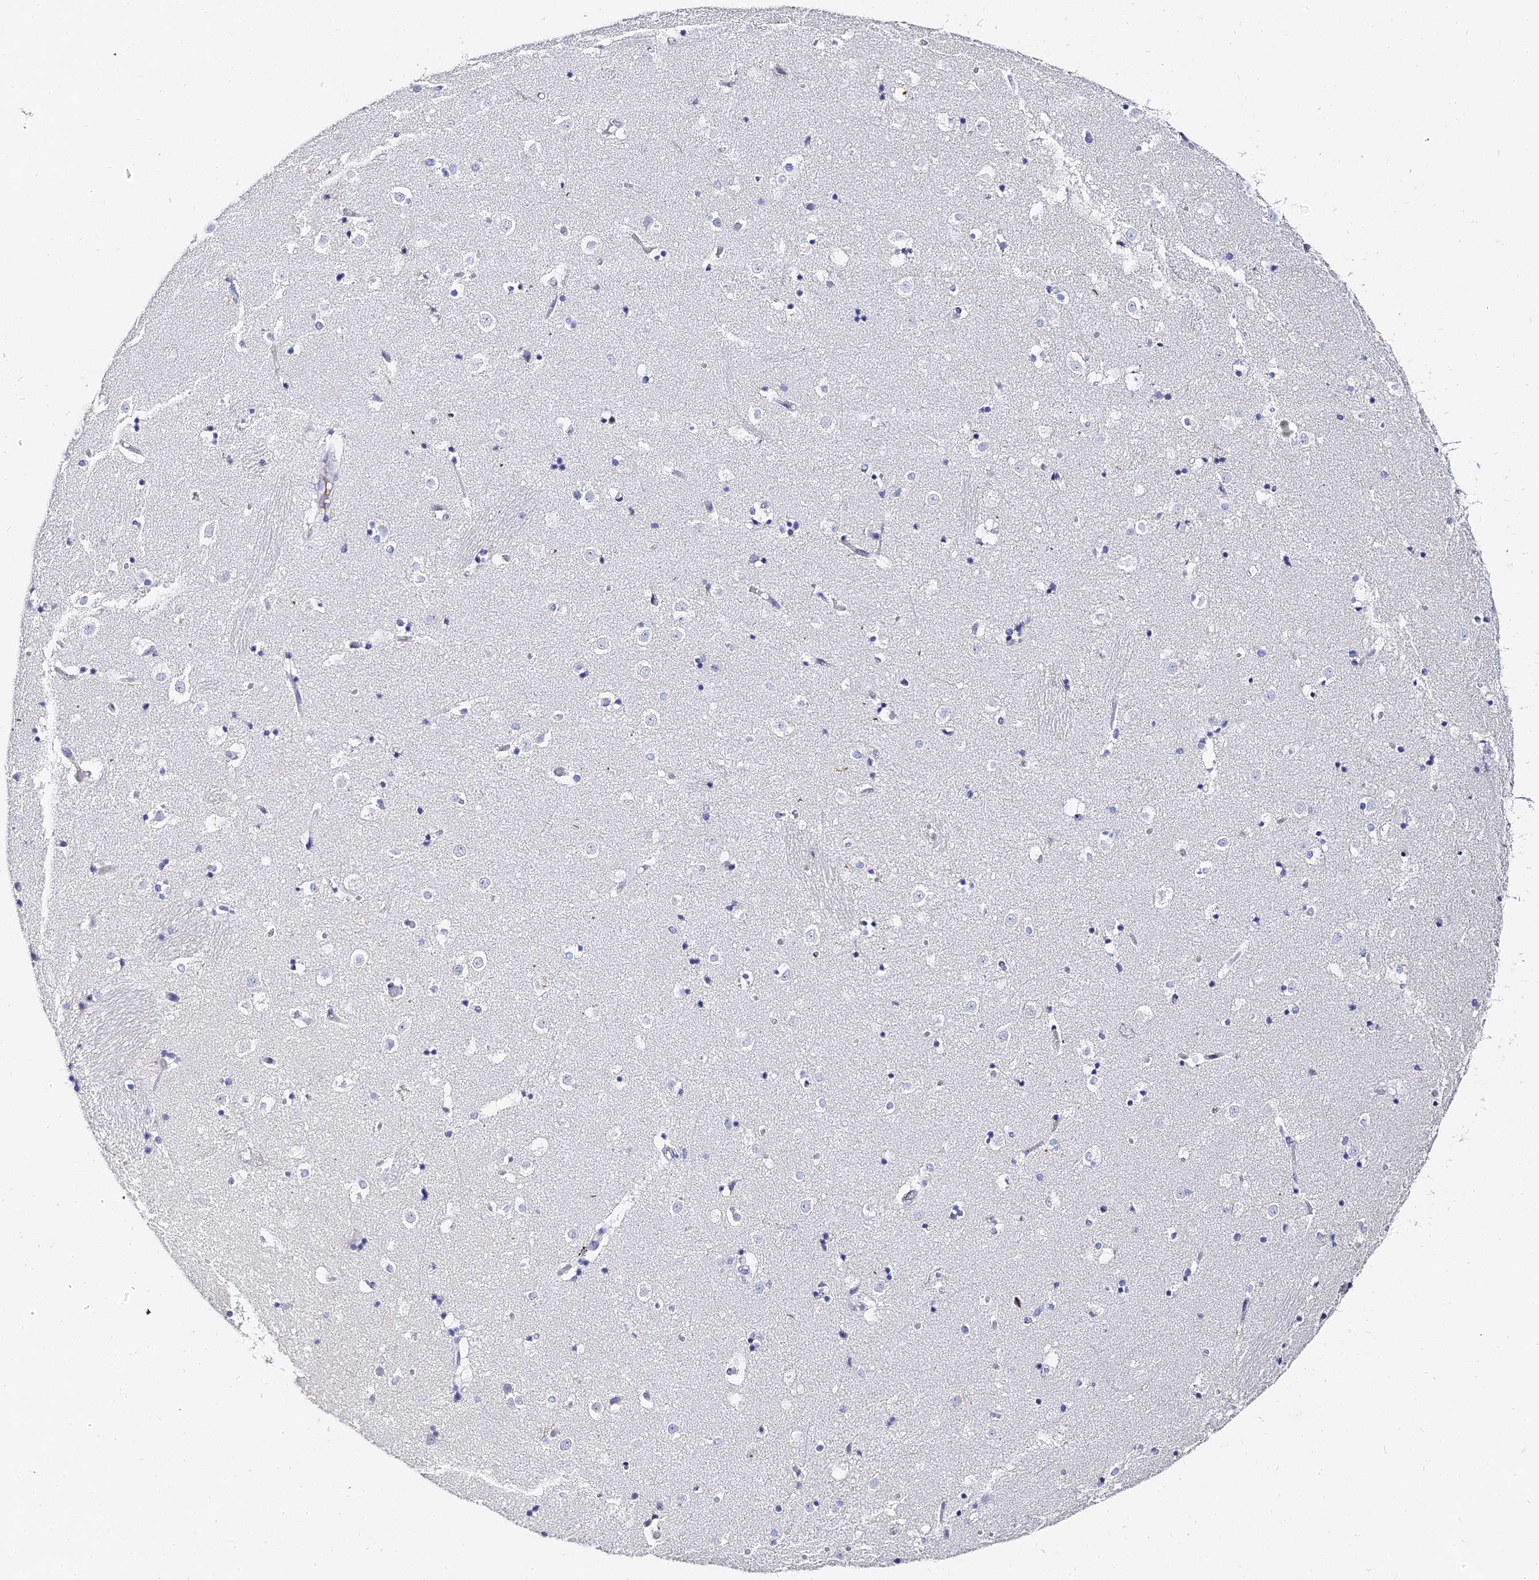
{"staining": {"intensity": "negative", "quantity": "none", "location": "none"}, "tissue": "caudate", "cell_type": "Glial cells", "image_type": "normal", "snomed": [{"axis": "morphology", "description": "Normal tissue, NOS"}, {"axis": "topography", "description": "Lateral ventricle wall"}], "caption": "IHC histopathology image of unremarkable human caudate stained for a protein (brown), which demonstrates no staining in glial cells. (DAB (3,3'-diaminobenzidine) immunohistochemistry (IHC), high magnification).", "gene": "KRT17", "patient": {"sex": "female", "age": 52}}